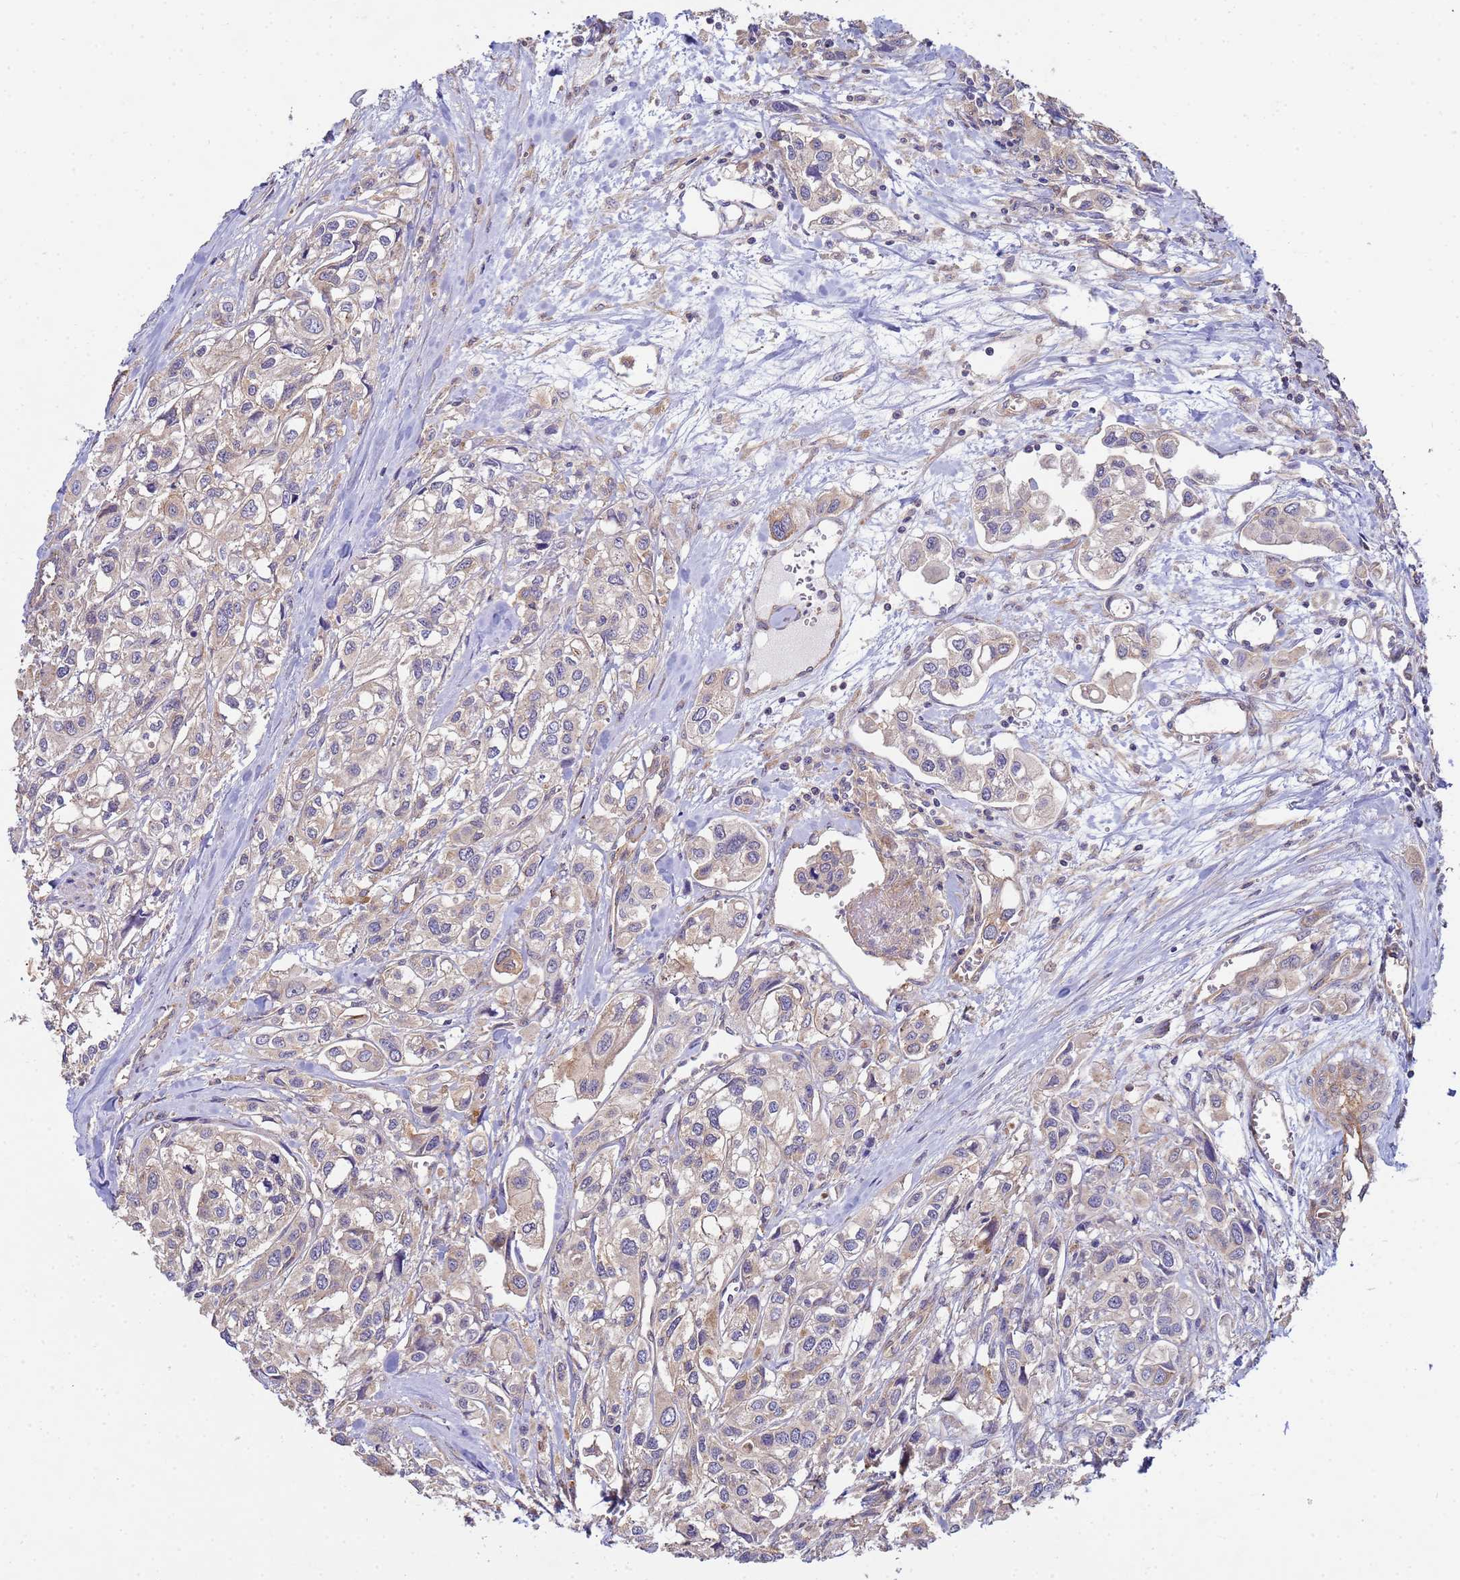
{"staining": {"intensity": "weak", "quantity": ">75%", "location": "cytoplasmic/membranous"}, "tissue": "urothelial cancer", "cell_type": "Tumor cells", "image_type": "cancer", "snomed": [{"axis": "morphology", "description": "Urothelial carcinoma, High grade"}, {"axis": "topography", "description": "Urinary bladder"}], "caption": "Immunohistochemical staining of human urothelial carcinoma (high-grade) displays low levels of weak cytoplasmic/membranous expression in about >75% of tumor cells.", "gene": "CDC34", "patient": {"sex": "male", "age": 67}}